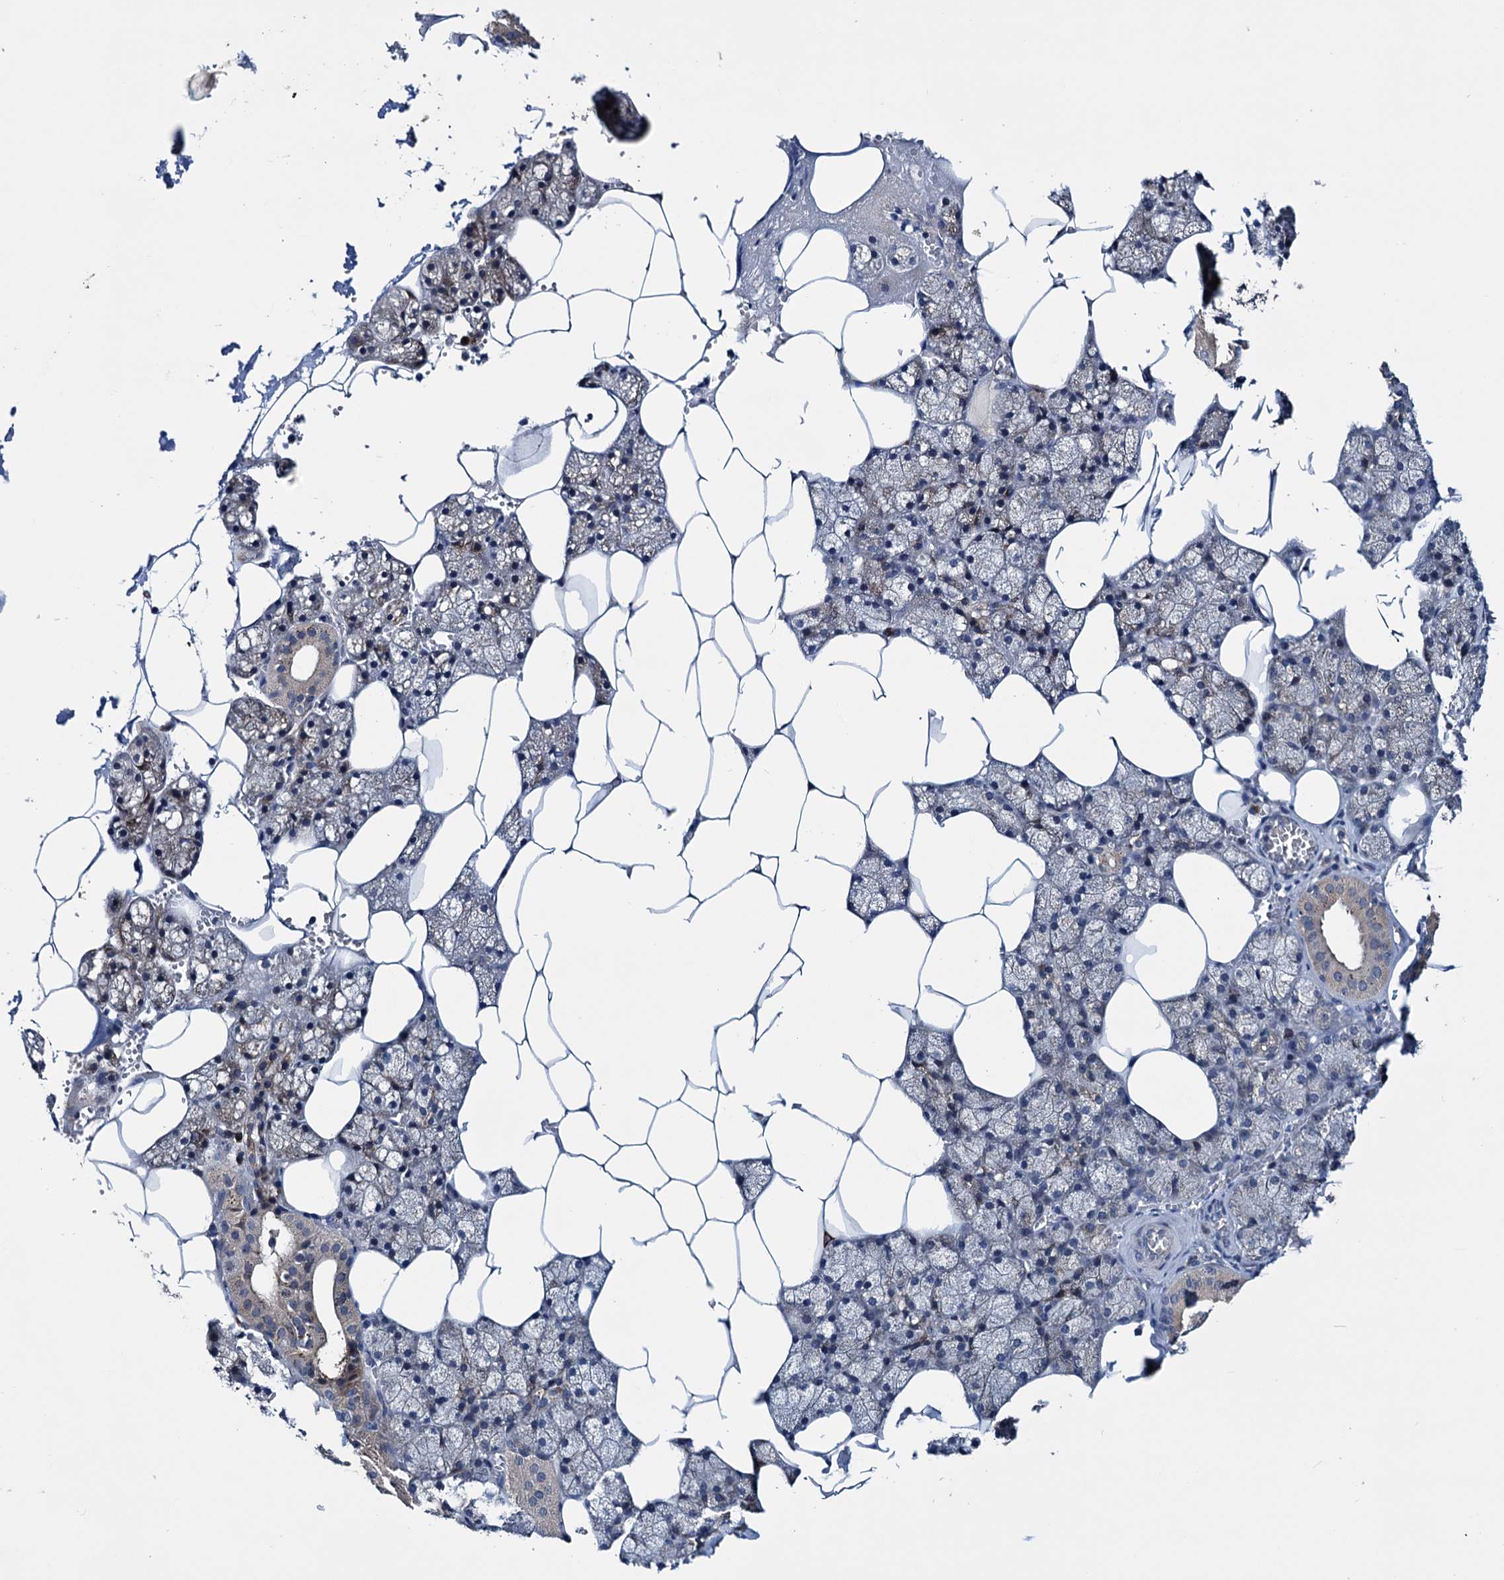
{"staining": {"intensity": "weak", "quantity": "25%-75%", "location": "cytoplasmic/membranous"}, "tissue": "salivary gland", "cell_type": "Glandular cells", "image_type": "normal", "snomed": [{"axis": "morphology", "description": "Normal tissue, NOS"}, {"axis": "topography", "description": "Salivary gland"}], "caption": "Protein staining demonstrates weak cytoplasmic/membranous staining in about 25%-75% of glandular cells in normal salivary gland.", "gene": "EYA4", "patient": {"sex": "male", "age": 62}}